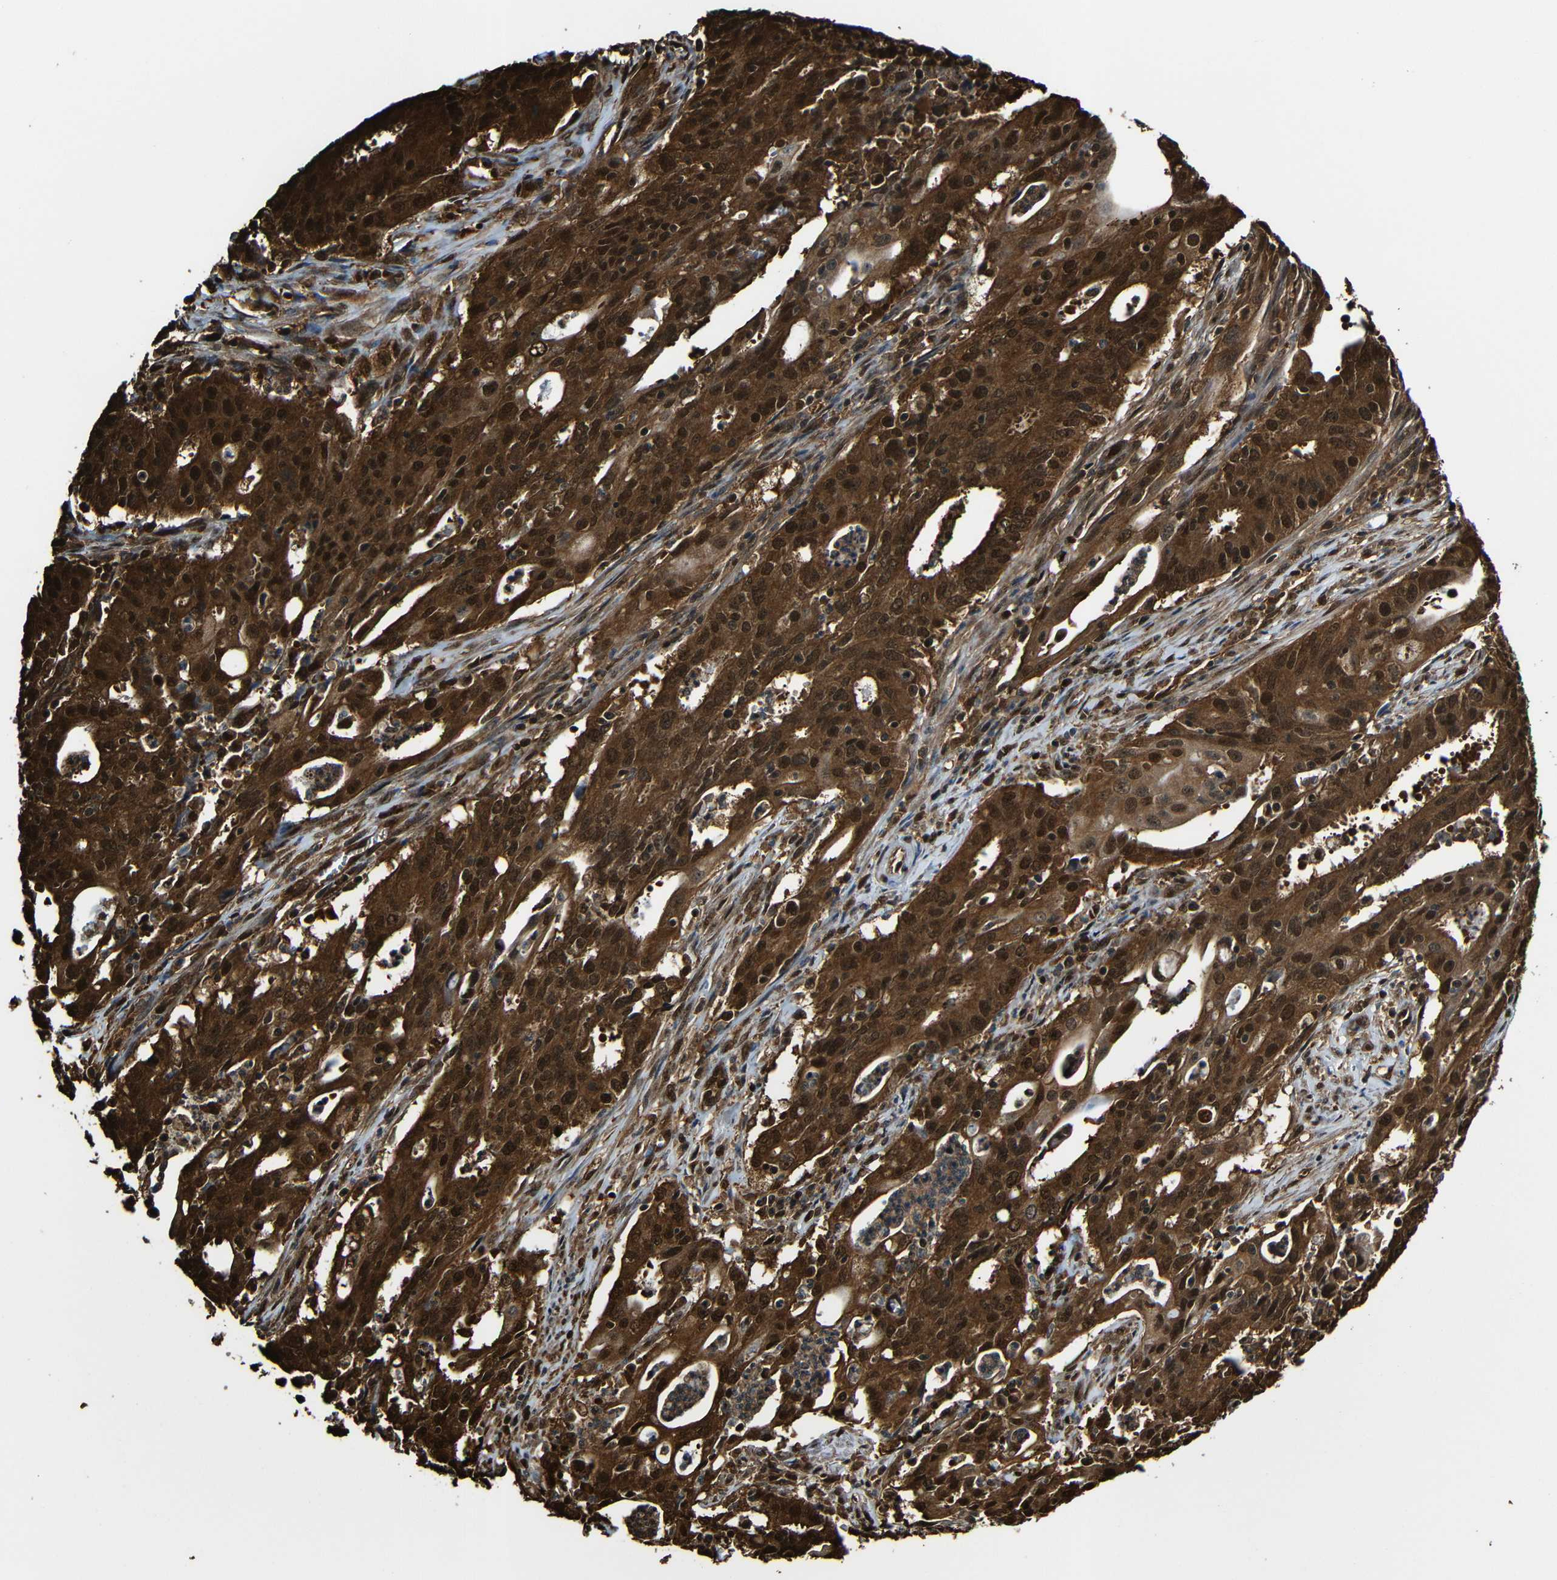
{"staining": {"intensity": "strong", "quantity": ">75%", "location": "cytoplasmic/membranous,nuclear"}, "tissue": "cervical cancer", "cell_type": "Tumor cells", "image_type": "cancer", "snomed": [{"axis": "morphology", "description": "Adenocarcinoma, NOS"}, {"axis": "topography", "description": "Cervix"}], "caption": "Immunohistochemistry (DAB (3,3'-diaminobenzidine)) staining of human cervical cancer demonstrates strong cytoplasmic/membranous and nuclear protein staining in approximately >75% of tumor cells. (brown staining indicates protein expression, while blue staining denotes nuclei).", "gene": "VCP", "patient": {"sex": "female", "age": 44}}